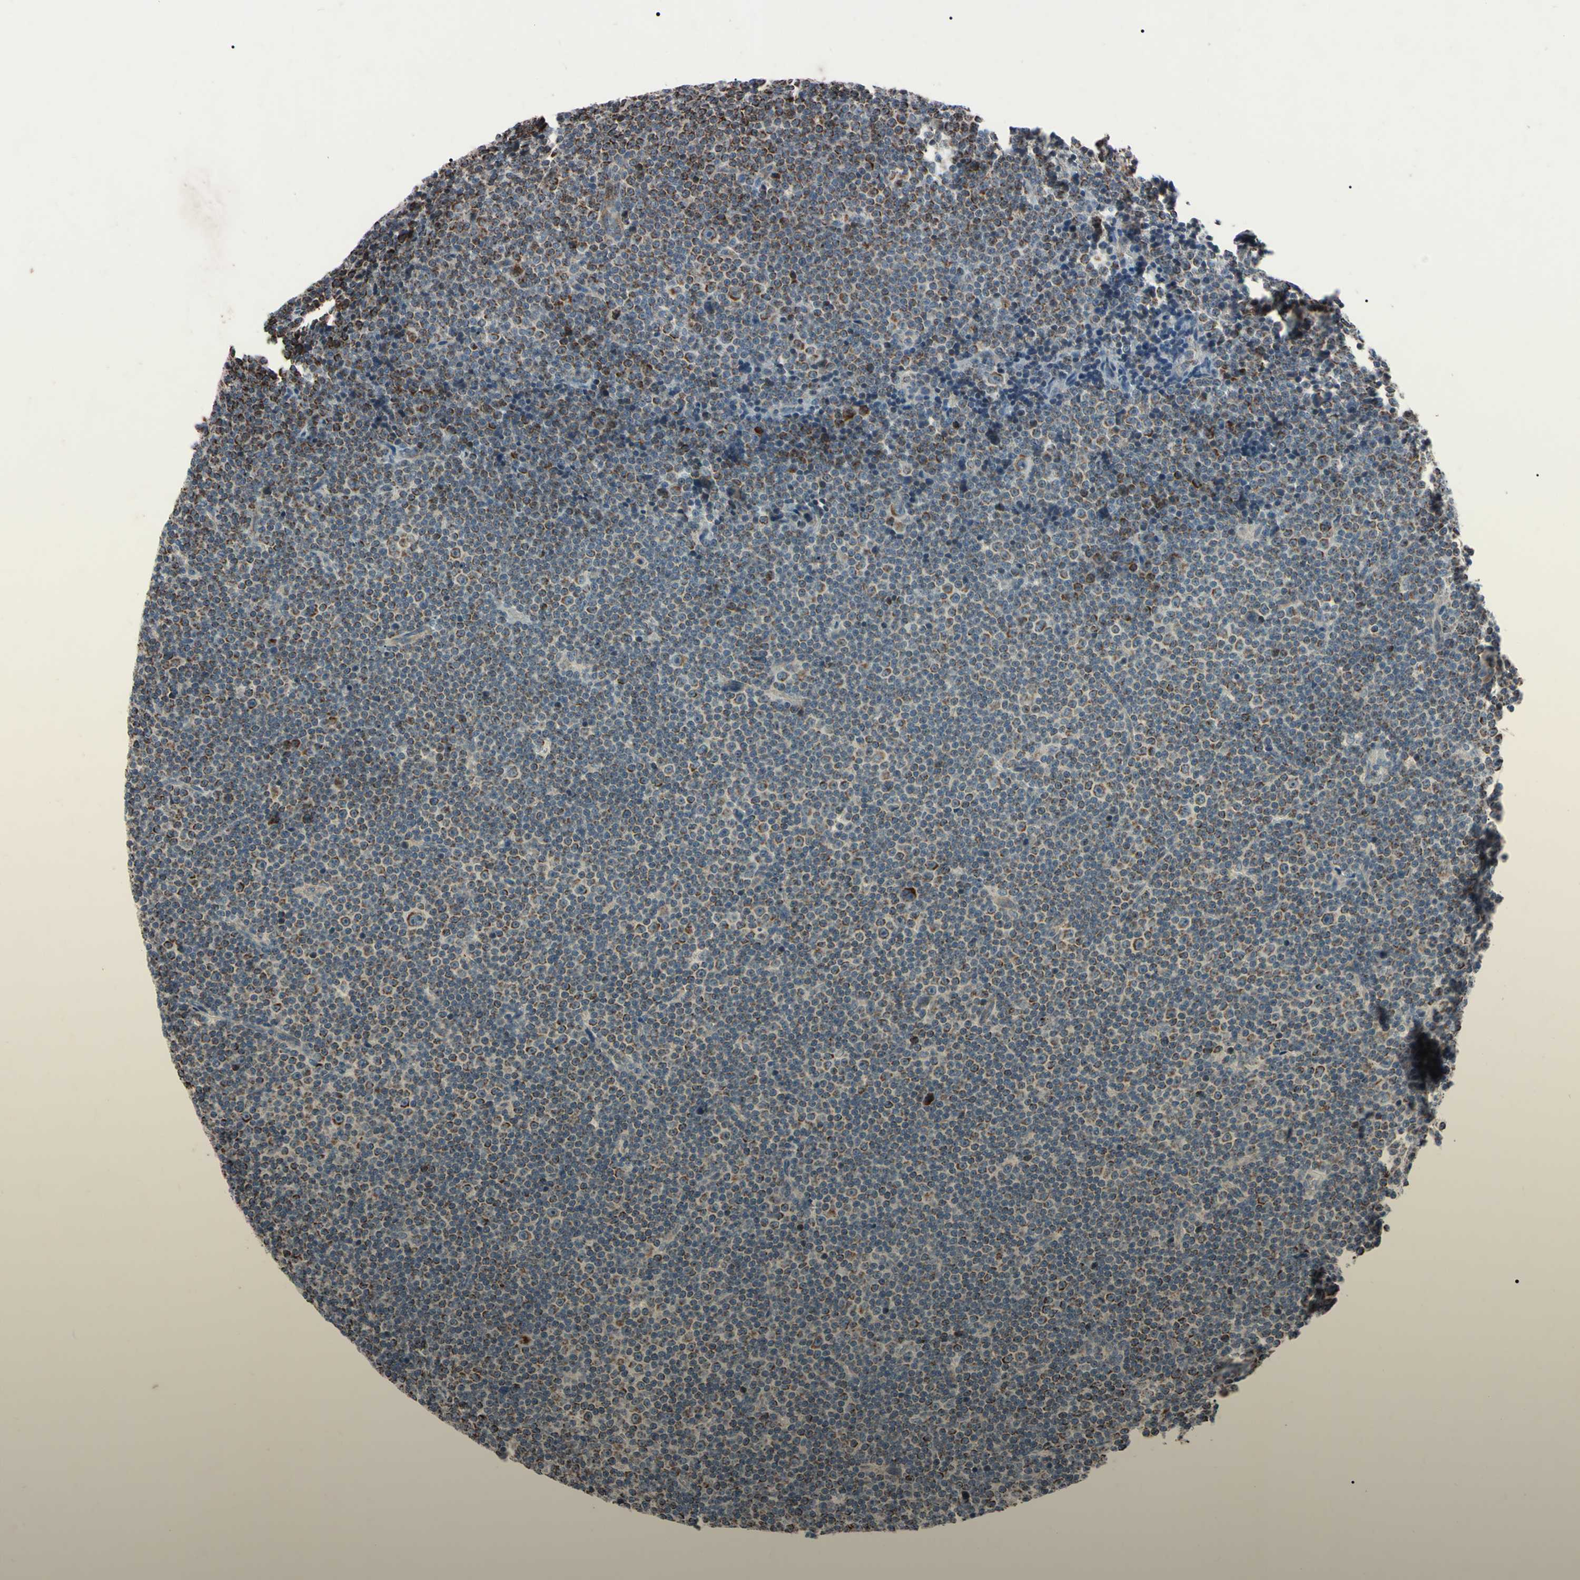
{"staining": {"intensity": "weak", "quantity": "<25%", "location": "cytoplasmic/membranous"}, "tissue": "lymphoma", "cell_type": "Tumor cells", "image_type": "cancer", "snomed": [{"axis": "morphology", "description": "Malignant lymphoma, non-Hodgkin's type, Low grade"}, {"axis": "topography", "description": "Lymph node"}], "caption": "A histopathology image of human lymphoma is negative for staining in tumor cells.", "gene": "TNFRSF1A", "patient": {"sex": "female", "age": 67}}